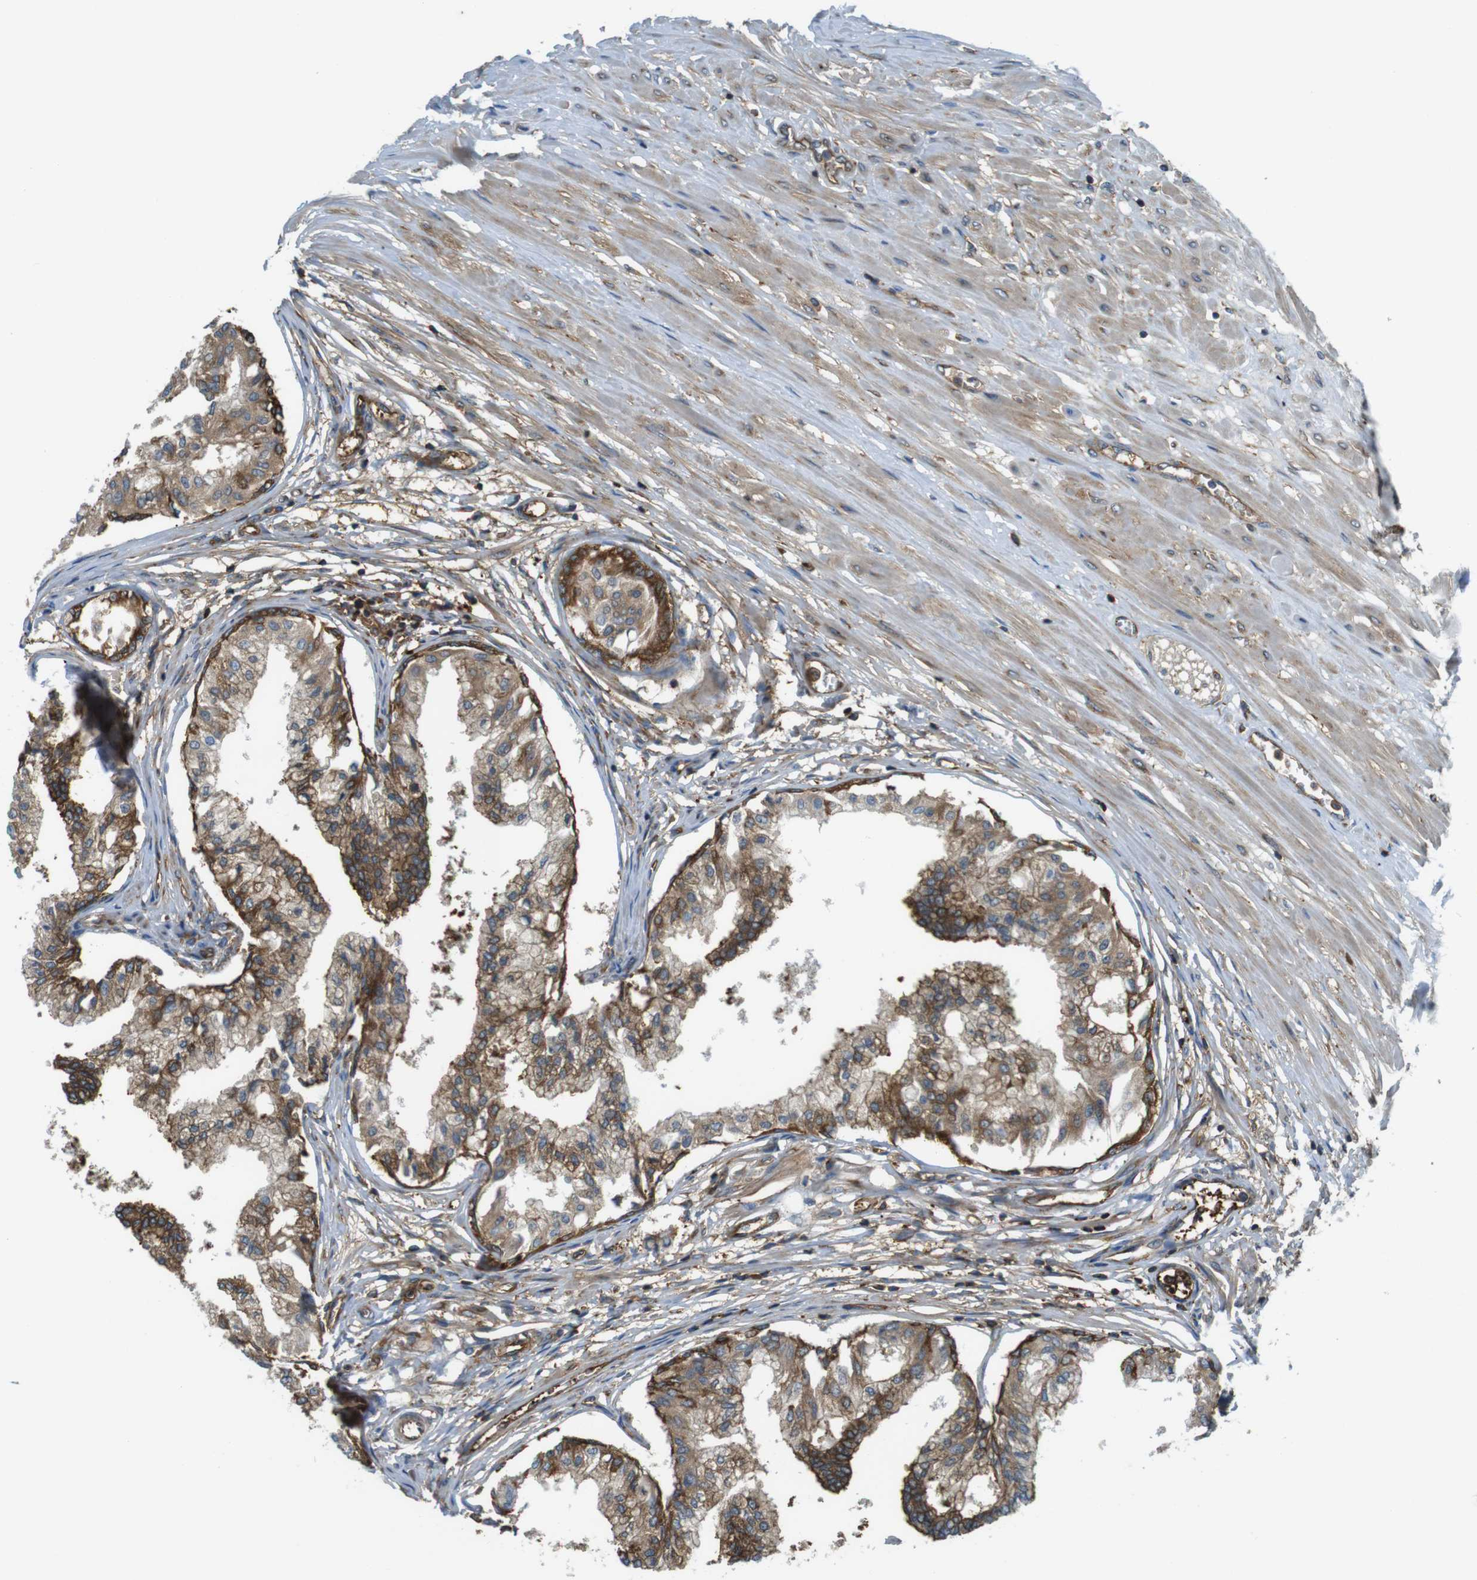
{"staining": {"intensity": "strong", "quantity": ">75%", "location": "cytoplasmic/membranous"}, "tissue": "prostate", "cell_type": "Glandular cells", "image_type": "normal", "snomed": [{"axis": "morphology", "description": "Normal tissue, NOS"}, {"axis": "topography", "description": "Prostate"}, {"axis": "topography", "description": "Seminal veicle"}], "caption": "Protein staining displays strong cytoplasmic/membranous staining in approximately >75% of glandular cells in normal prostate.", "gene": "TSC1", "patient": {"sex": "male", "age": 60}}